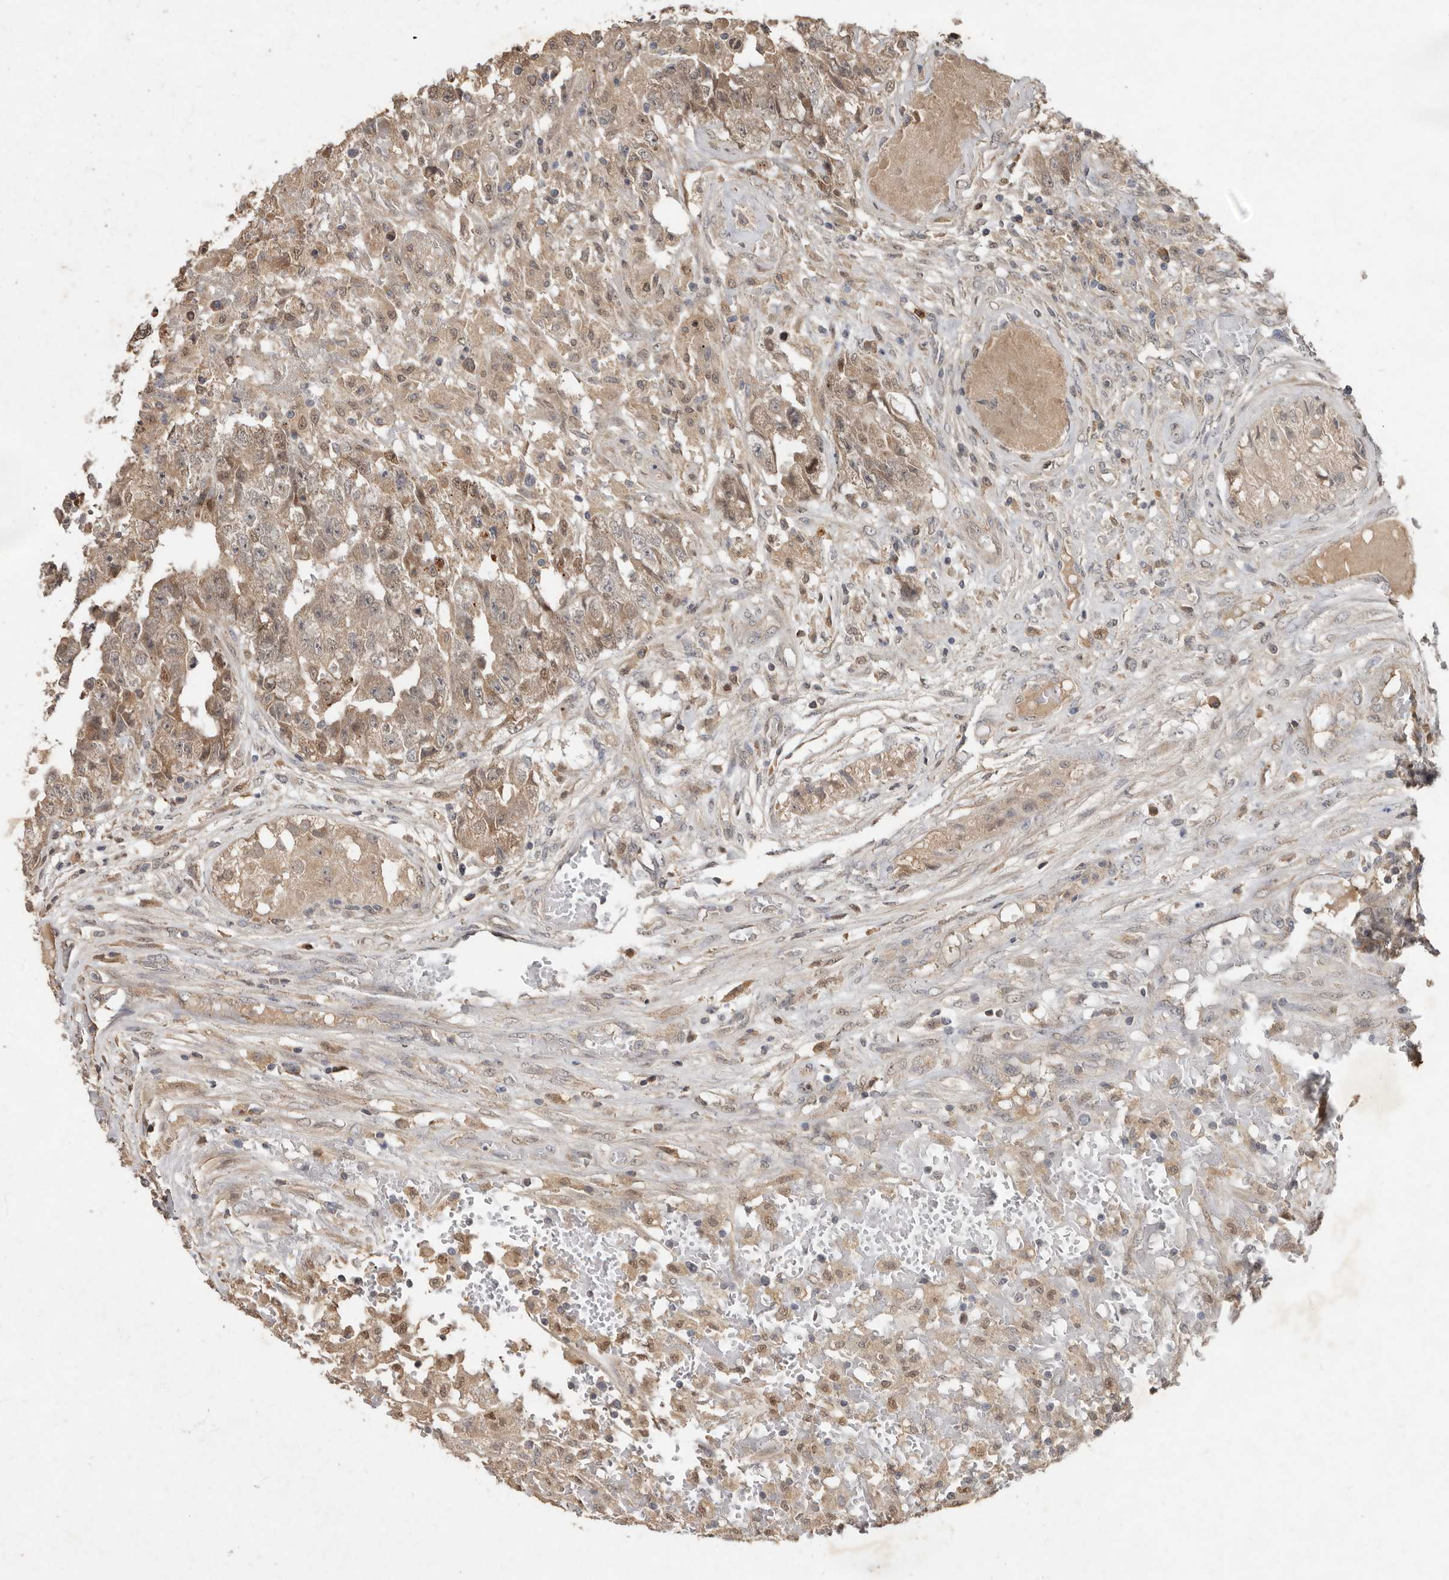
{"staining": {"intensity": "weak", "quantity": ">75%", "location": "cytoplasmic/membranous,nuclear"}, "tissue": "testis cancer", "cell_type": "Tumor cells", "image_type": "cancer", "snomed": [{"axis": "morphology", "description": "Carcinoma, Embryonal, NOS"}, {"axis": "topography", "description": "Testis"}], "caption": "This is an image of immunohistochemistry staining of testis cancer (embryonal carcinoma), which shows weak expression in the cytoplasmic/membranous and nuclear of tumor cells.", "gene": "KIF26B", "patient": {"sex": "male", "age": 25}}